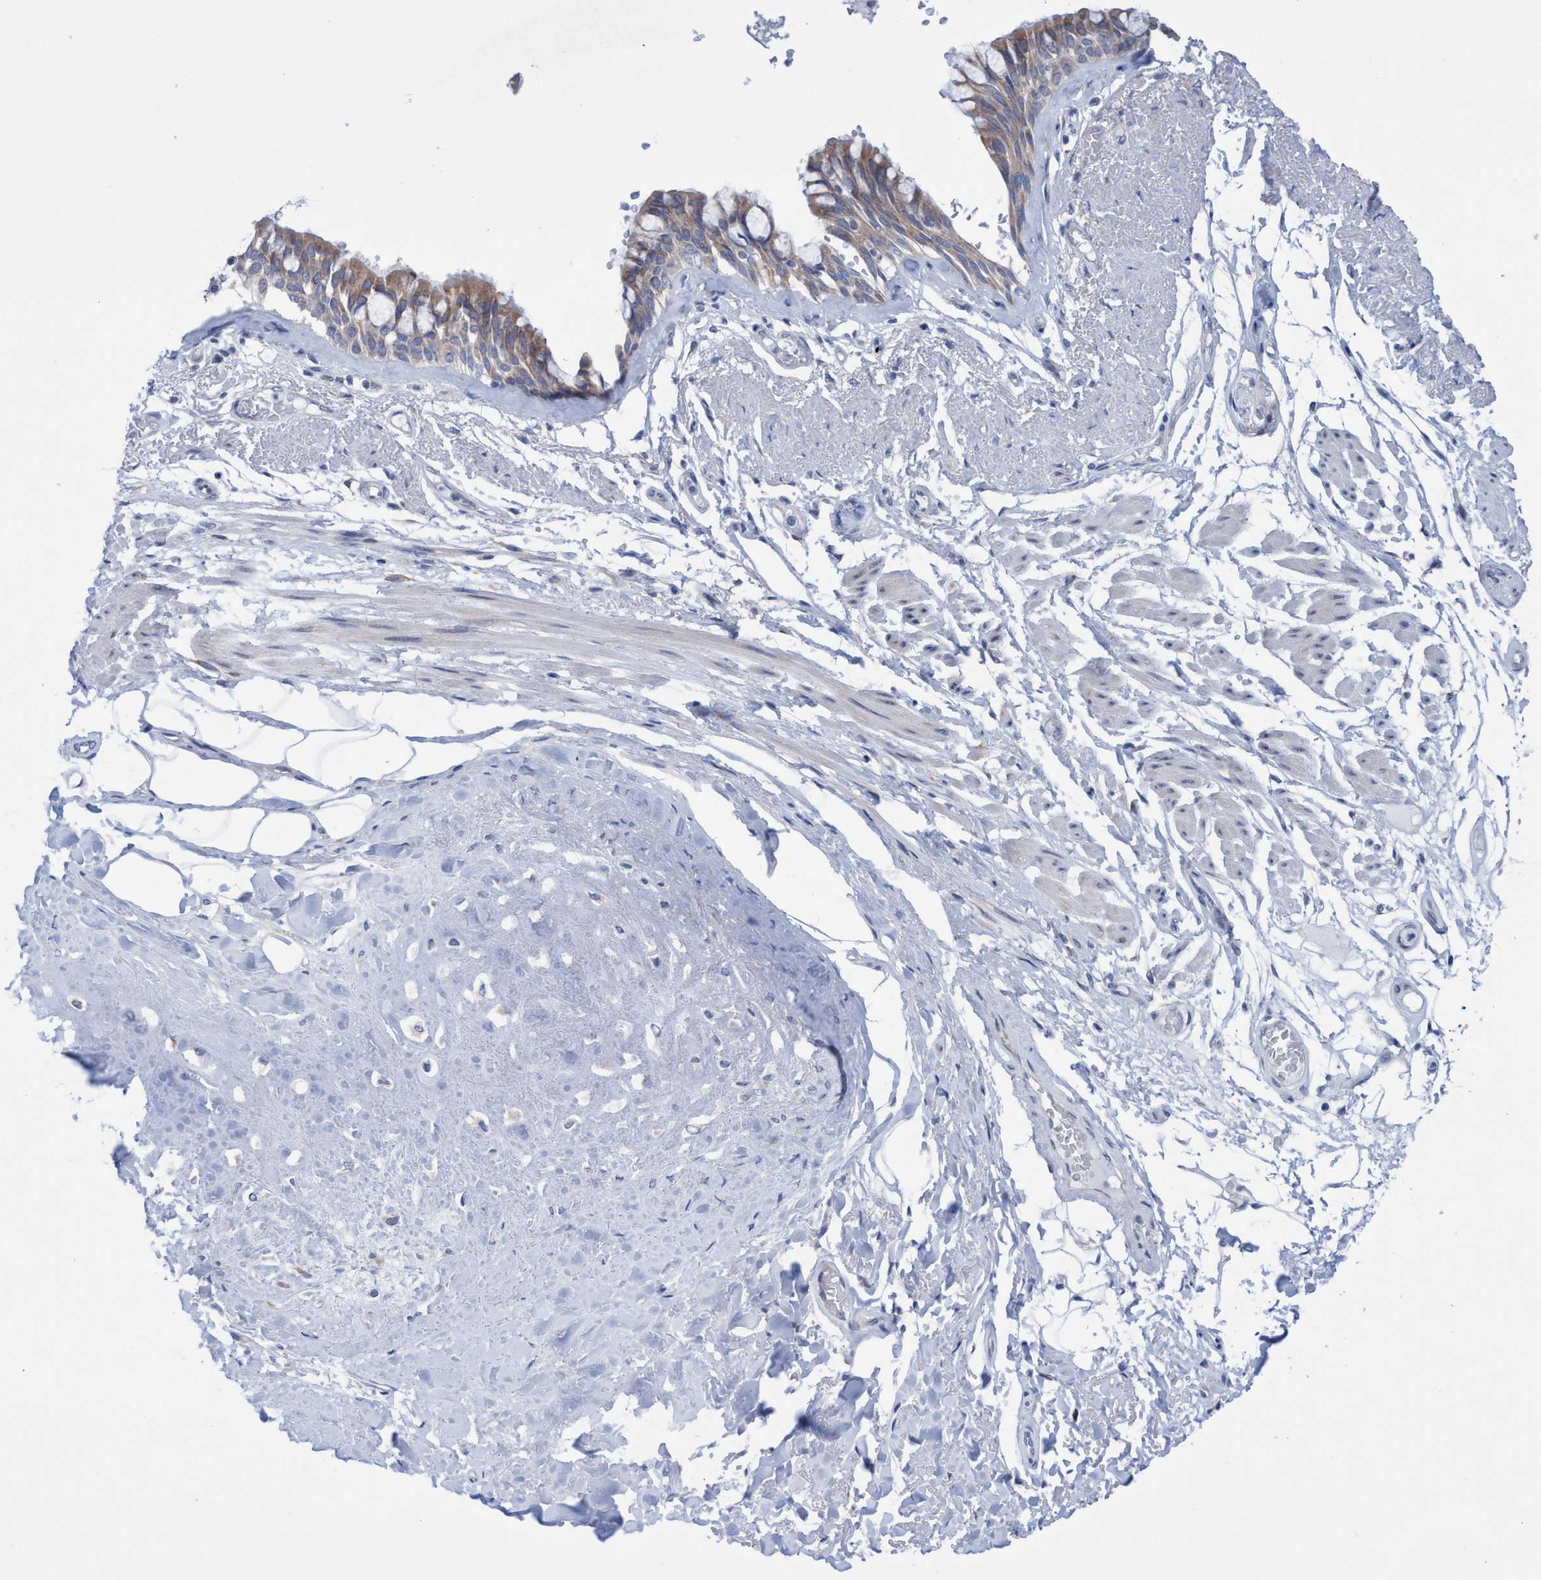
{"staining": {"intensity": "moderate", "quantity": ">75%", "location": "cytoplasmic/membranous"}, "tissue": "bronchus", "cell_type": "Respiratory epithelial cells", "image_type": "normal", "snomed": [{"axis": "morphology", "description": "Normal tissue, NOS"}, {"axis": "topography", "description": "Bronchus"}], "caption": "This micrograph shows IHC staining of unremarkable human bronchus, with medium moderate cytoplasmic/membranous expression in approximately >75% of respiratory epithelial cells.", "gene": "RSAD1", "patient": {"sex": "male", "age": 66}}